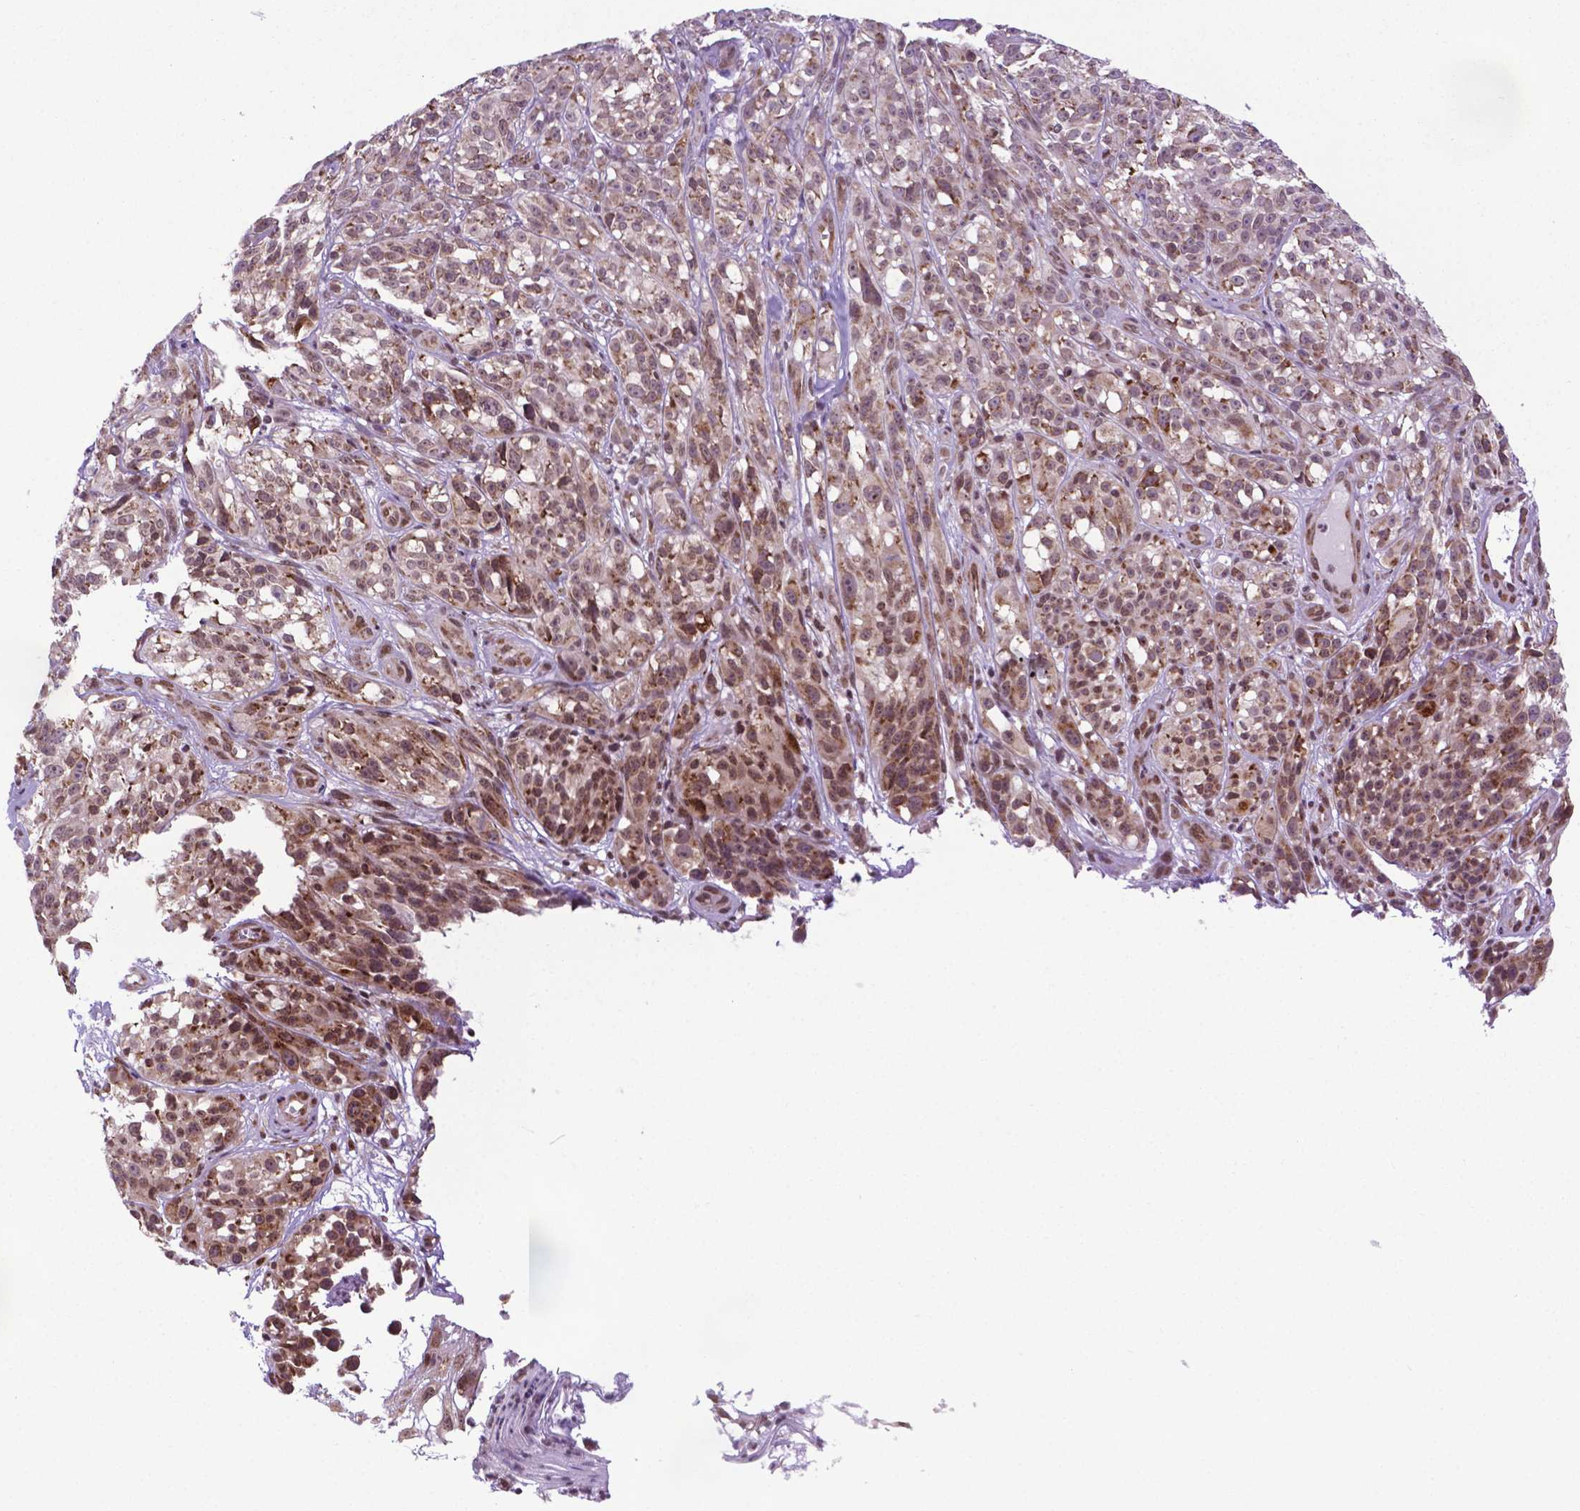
{"staining": {"intensity": "moderate", "quantity": "25%-75%", "location": "cytoplasmic/membranous,nuclear"}, "tissue": "melanoma", "cell_type": "Tumor cells", "image_type": "cancer", "snomed": [{"axis": "morphology", "description": "Malignant melanoma, NOS"}, {"axis": "topography", "description": "Skin"}], "caption": "Tumor cells display moderate cytoplasmic/membranous and nuclear staining in approximately 25%-75% of cells in melanoma. (Stains: DAB in brown, nuclei in blue, Microscopy: brightfield microscopy at high magnification).", "gene": "WDR83OS", "patient": {"sex": "female", "age": 85}}